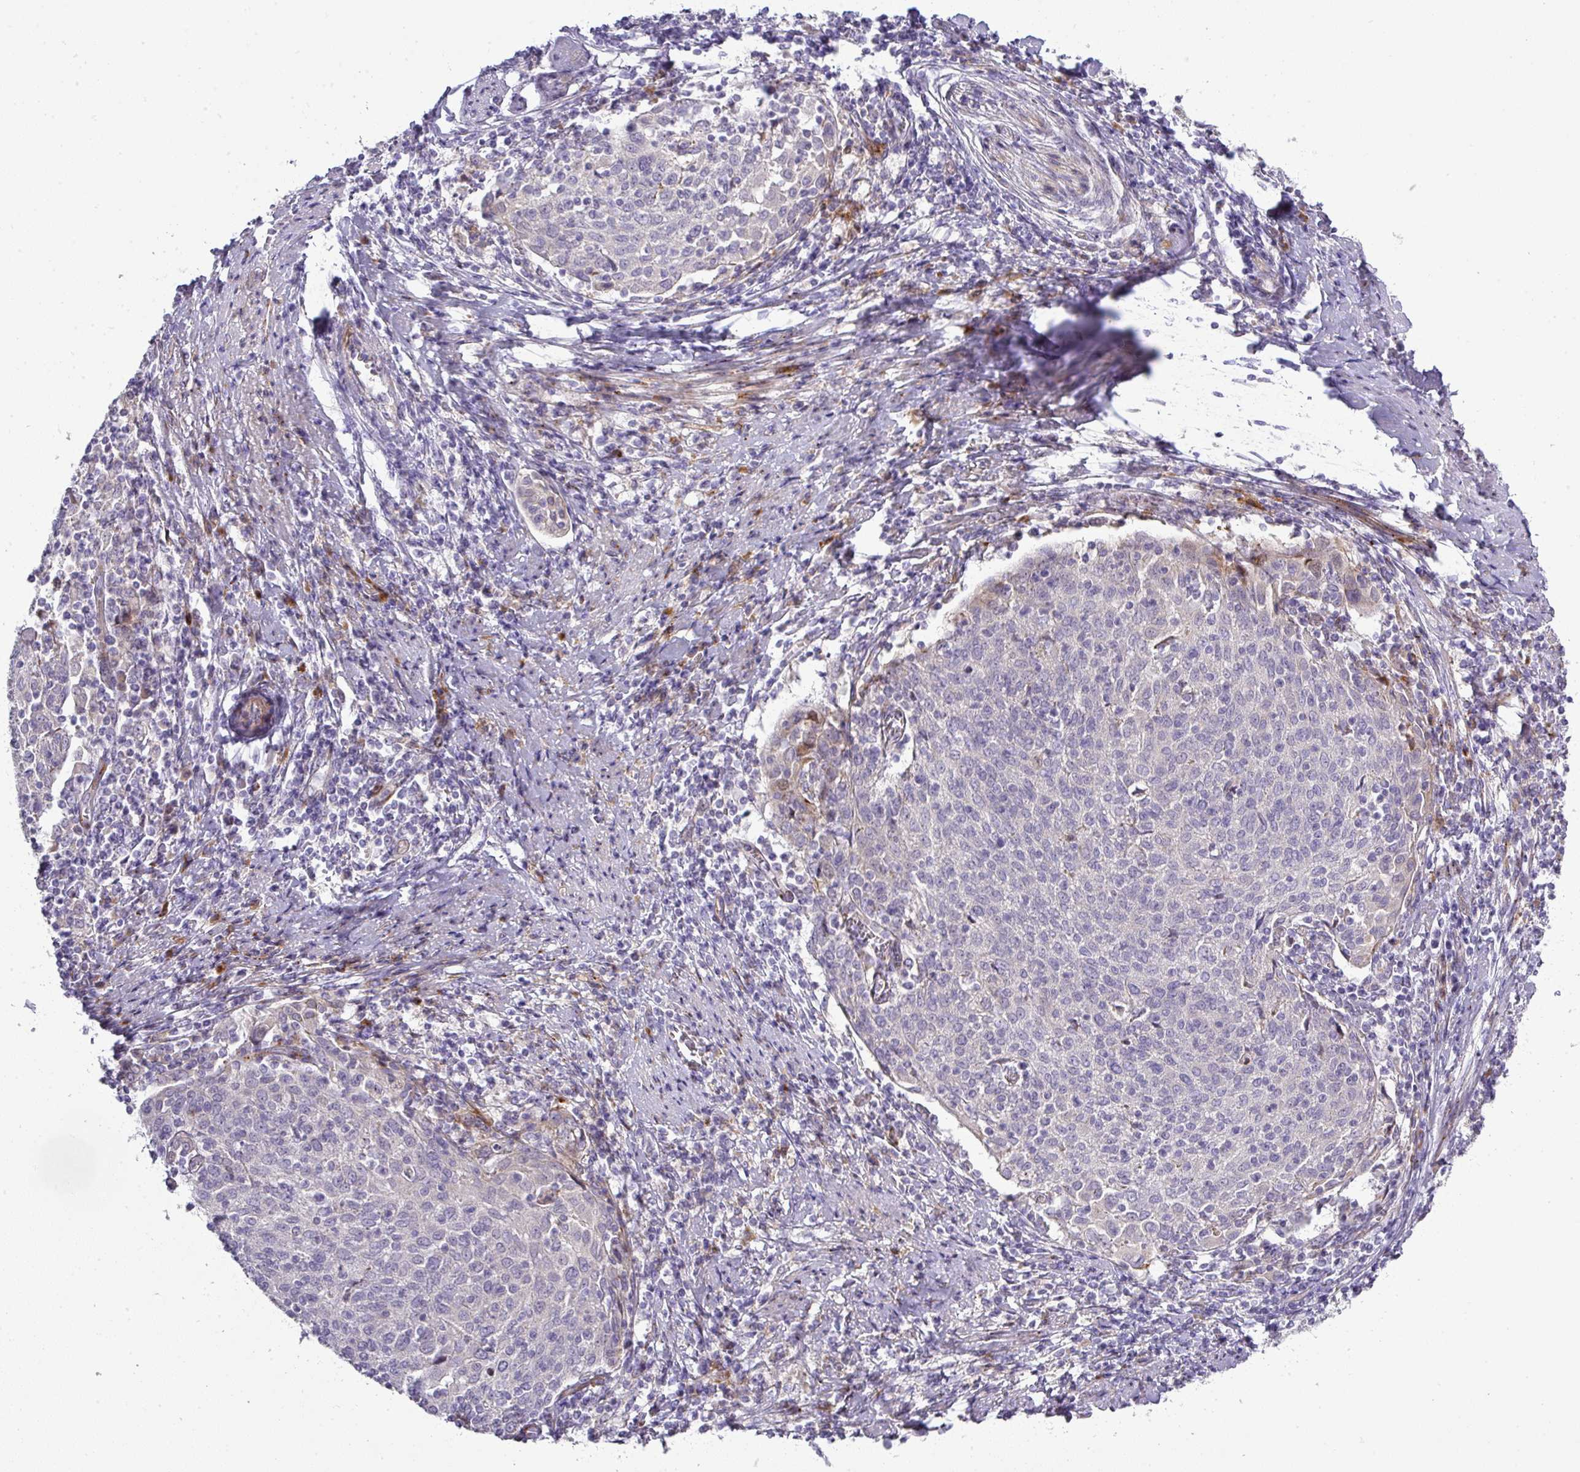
{"staining": {"intensity": "negative", "quantity": "none", "location": "none"}, "tissue": "cervical cancer", "cell_type": "Tumor cells", "image_type": "cancer", "snomed": [{"axis": "morphology", "description": "Squamous cell carcinoma, NOS"}, {"axis": "topography", "description": "Cervix"}], "caption": "DAB immunohistochemical staining of human cervical cancer (squamous cell carcinoma) reveals no significant expression in tumor cells.", "gene": "ATP6V1F", "patient": {"sex": "female", "age": 52}}